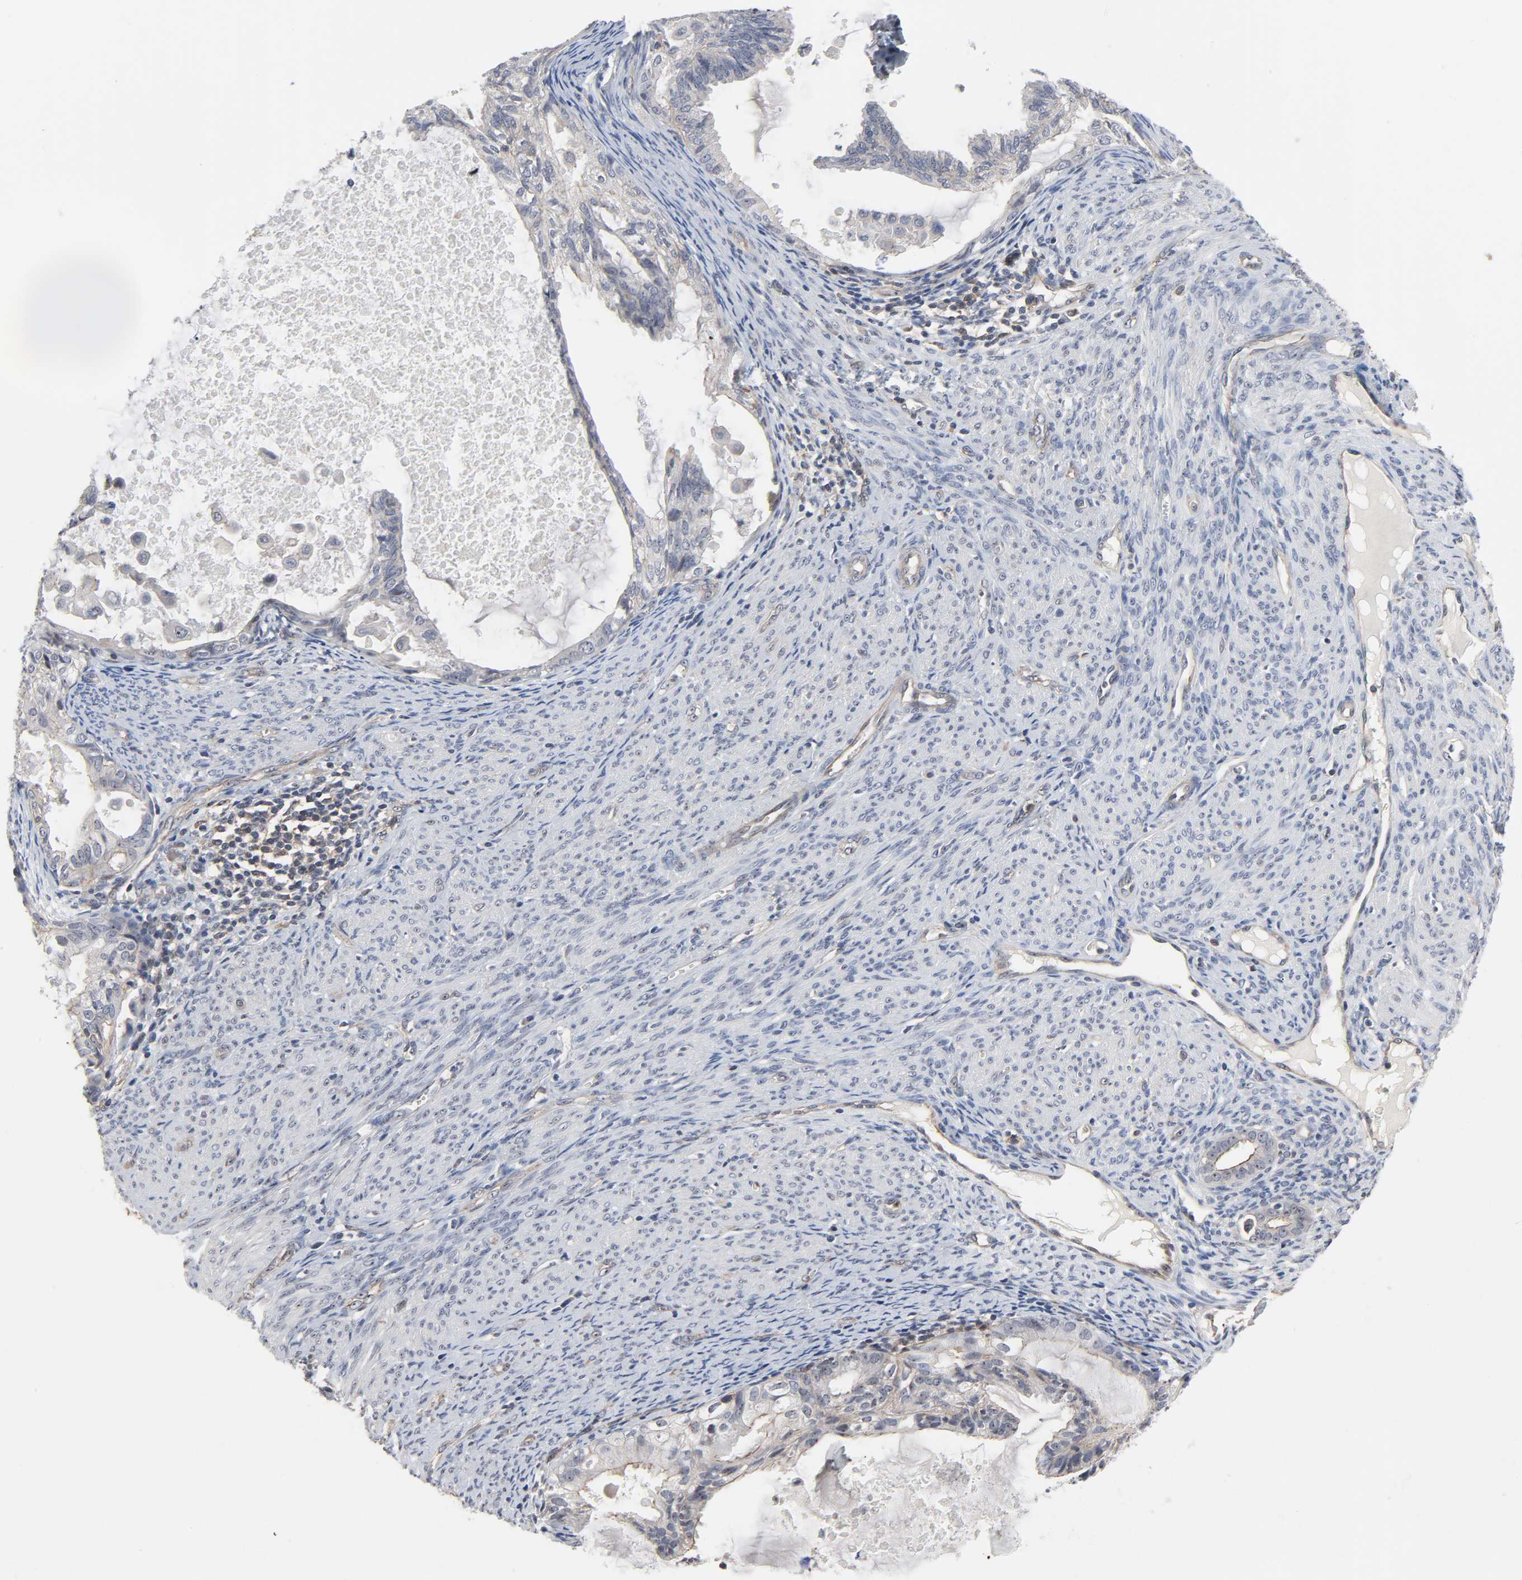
{"staining": {"intensity": "weak", "quantity": "<25%", "location": "cytoplasmic/membranous"}, "tissue": "cervical cancer", "cell_type": "Tumor cells", "image_type": "cancer", "snomed": [{"axis": "morphology", "description": "Normal tissue, NOS"}, {"axis": "morphology", "description": "Adenocarcinoma, NOS"}, {"axis": "topography", "description": "Cervix"}, {"axis": "topography", "description": "Endometrium"}], "caption": "This image is of cervical adenocarcinoma stained with immunohistochemistry to label a protein in brown with the nuclei are counter-stained blue. There is no staining in tumor cells.", "gene": "DDX10", "patient": {"sex": "female", "age": 86}}